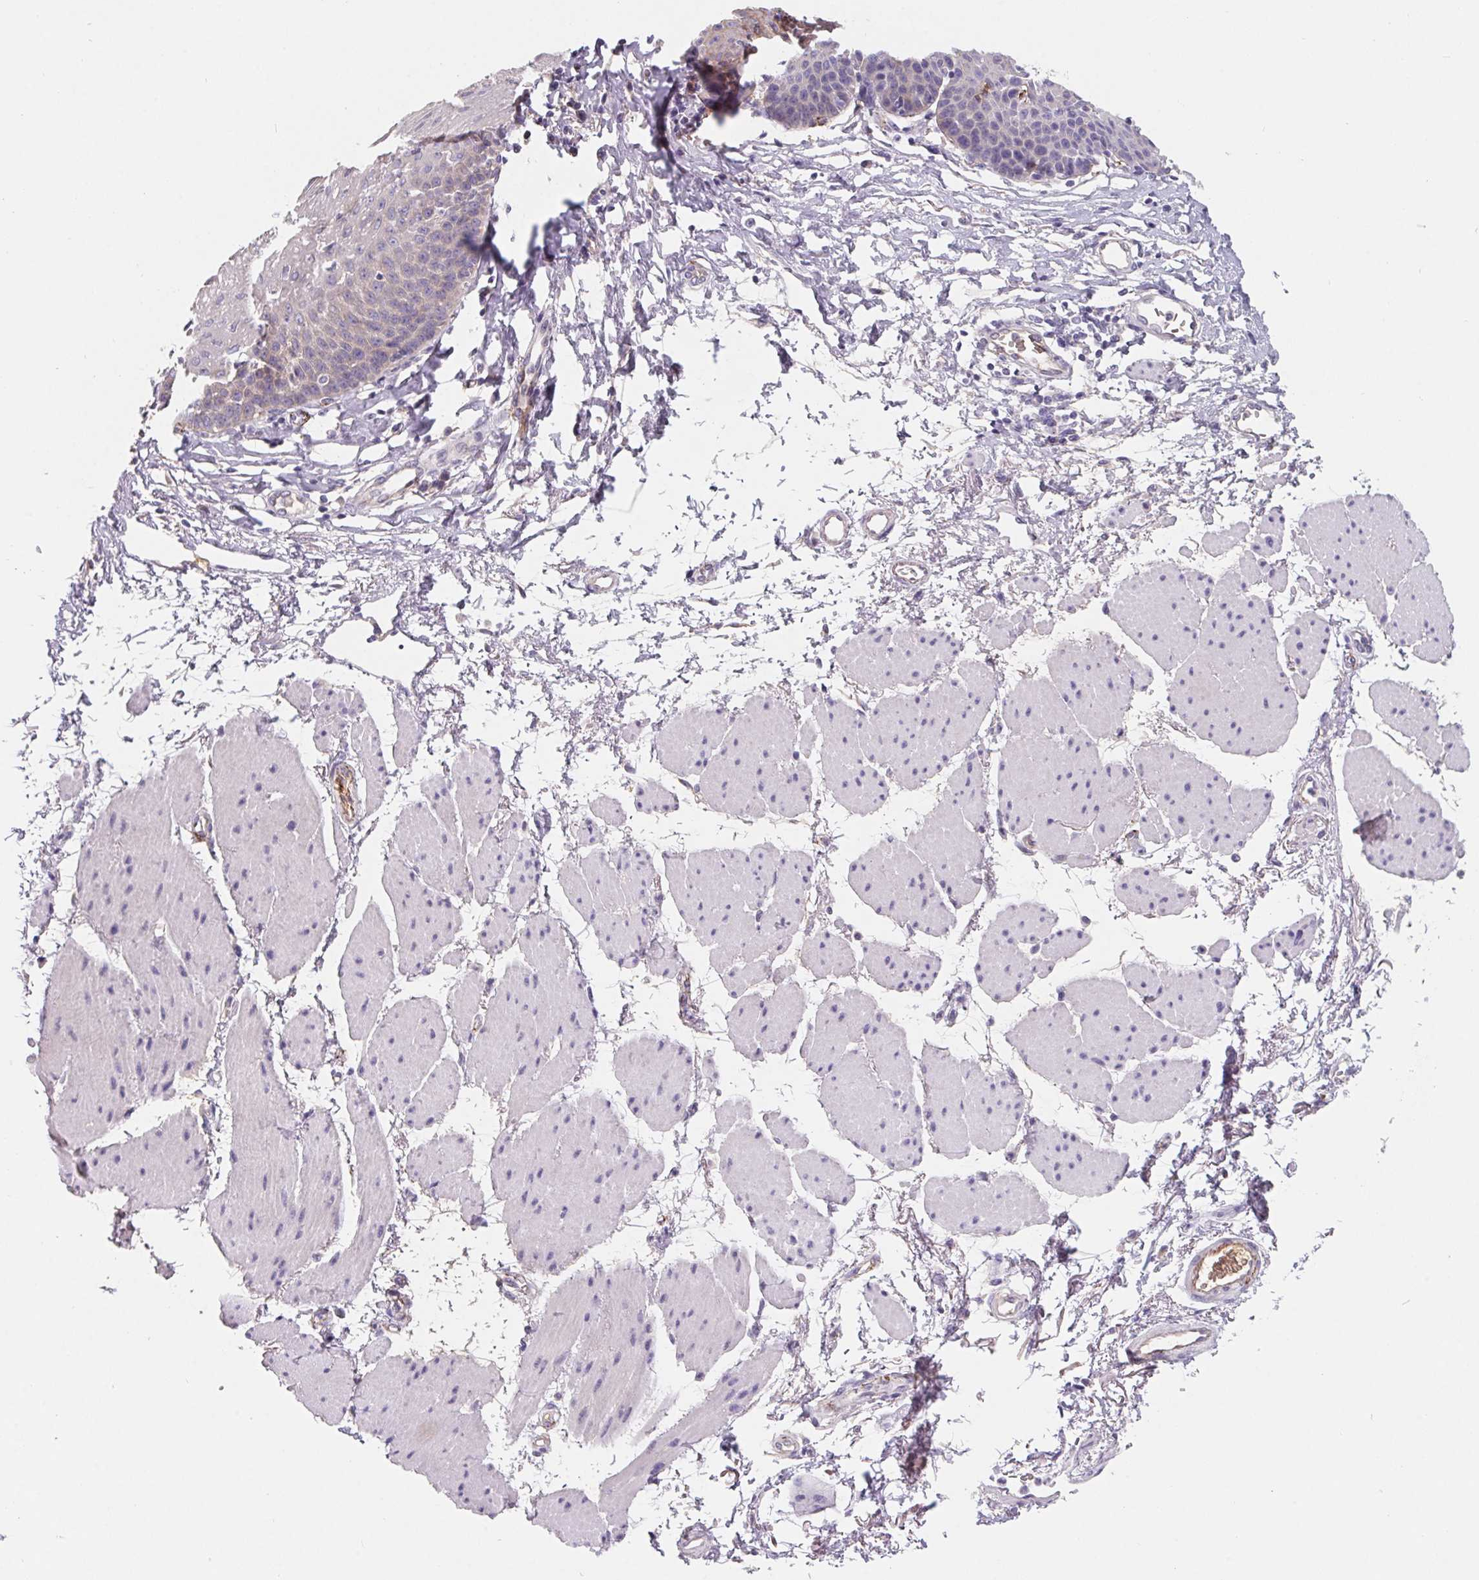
{"staining": {"intensity": "negative", "quantity": "none", "location": "none"}, "tissue": "esophagus", "cell_type": "Squamous epithelial cells", "image_type": "normal", "snomed": [{"axis": "morphology", "description": "Normal tissue, NOS"}, {"axis": "topography", "description": "Esophagus"}], "caption": "Histopathology image shows no protein expression in squamous epithelial cells of normal esophagus.", "gene": "LPA", "patient": {"sex": "female", "age": 81}}